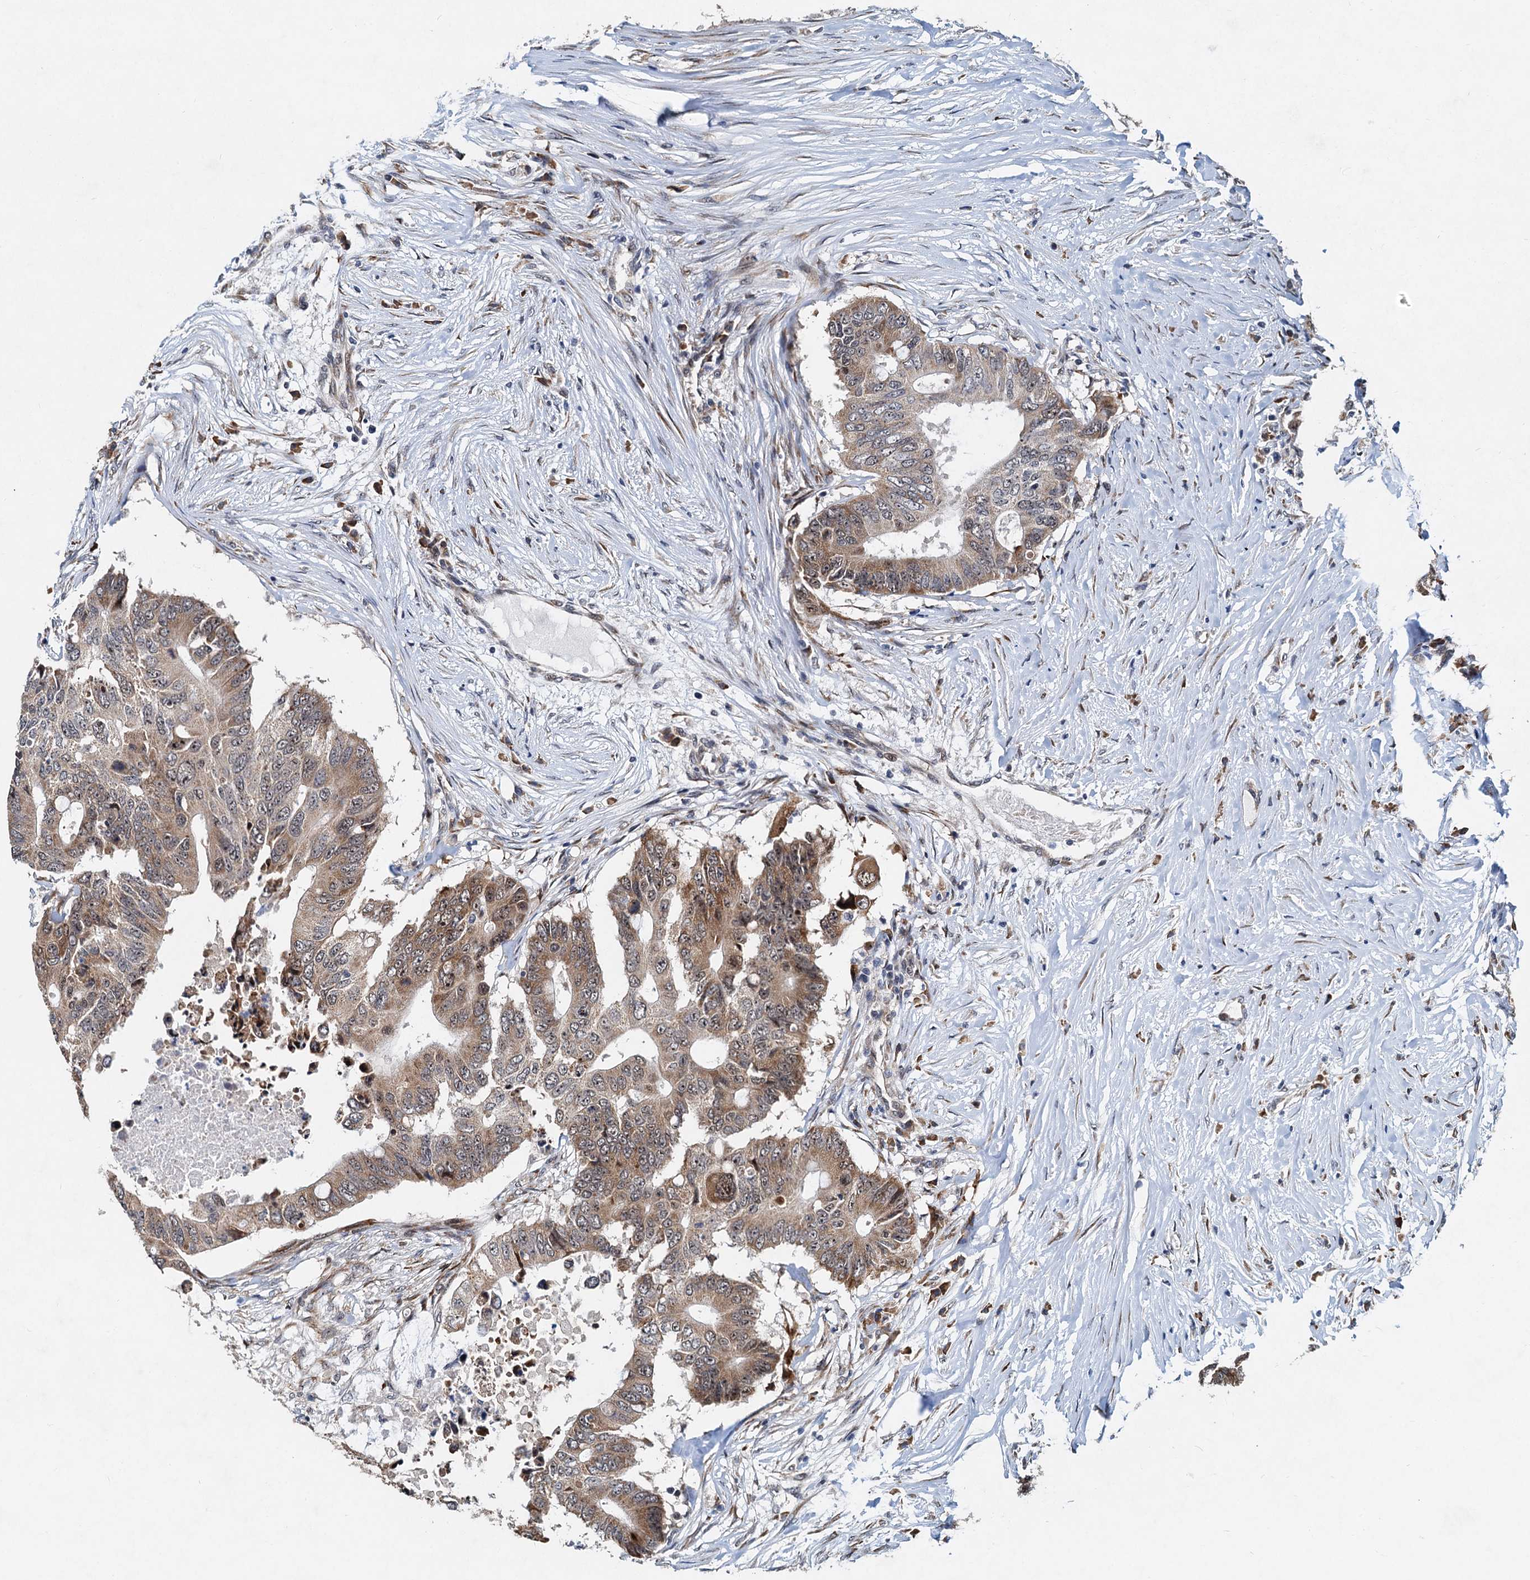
{"staining": {"intensity": "weak", "quantity": ">75%", "location": "cytoplasmic/membranous"}, "tissue": "colorectal cancer", "cell_type": "Tumor cells", "image_type": "cancer", "snomed": [{"axis": "morphology", "description": "Adenocarcinoma, NOS"}, {"axis": "topography", "description": "Colon"}], "caption": "The immunohistochemical stain shows weak cytoplasmic/membranous staining in tumor cells of colorectal cancer (adenocarcinoma) tissue. The staining was performed using DAB to visualize the protein expression in brown, while the nuclei were stained in blue with hematoxylin (Magnification: 20x).", "gene": "DNAJC21", "patient": {"sex": "male", "age": 71}}